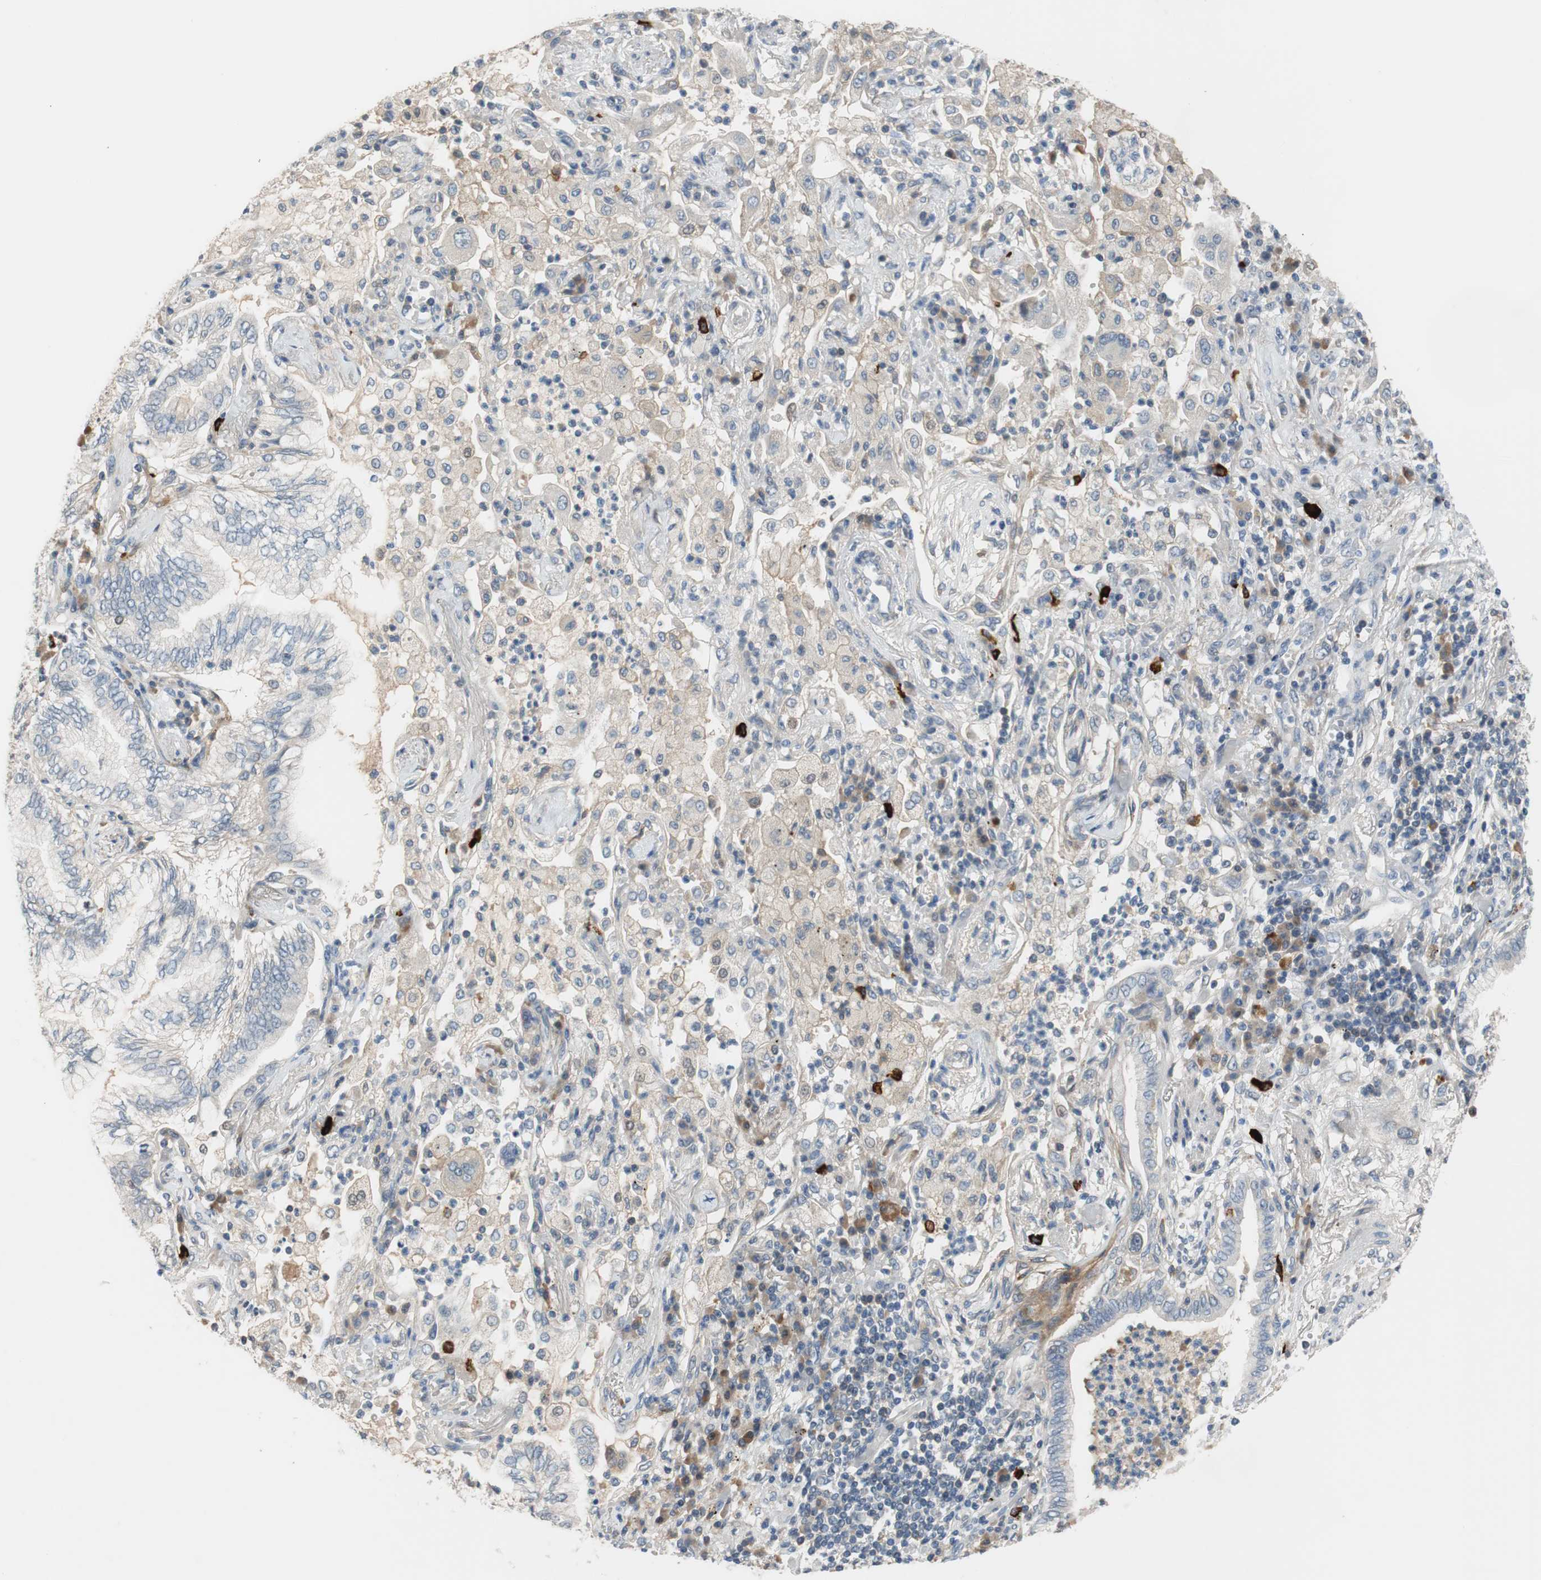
{"staining": {"intensity": "negative", "quantity": "none", "location": "none"}, "tissue": "lung cancer", "cell_type": "Tumor cells", "image_type": "cancer", "snomed": [{"axis": "morphology", "description": "Normal tissue, NOS"}, {"axis": "morphology", "description": "Adenocarcinoma, NOS"}, {"axis": "topography", "description": "Bronchus"}, {"axis": "topography", "description": "Lung"}], "caption": "Lung cancer (adenocarcinoma) stained for a protein using IHC exhibits no staining tumor cells.", "gene": "COL12A1", "patient": {"sex": "female", "age": 70}}